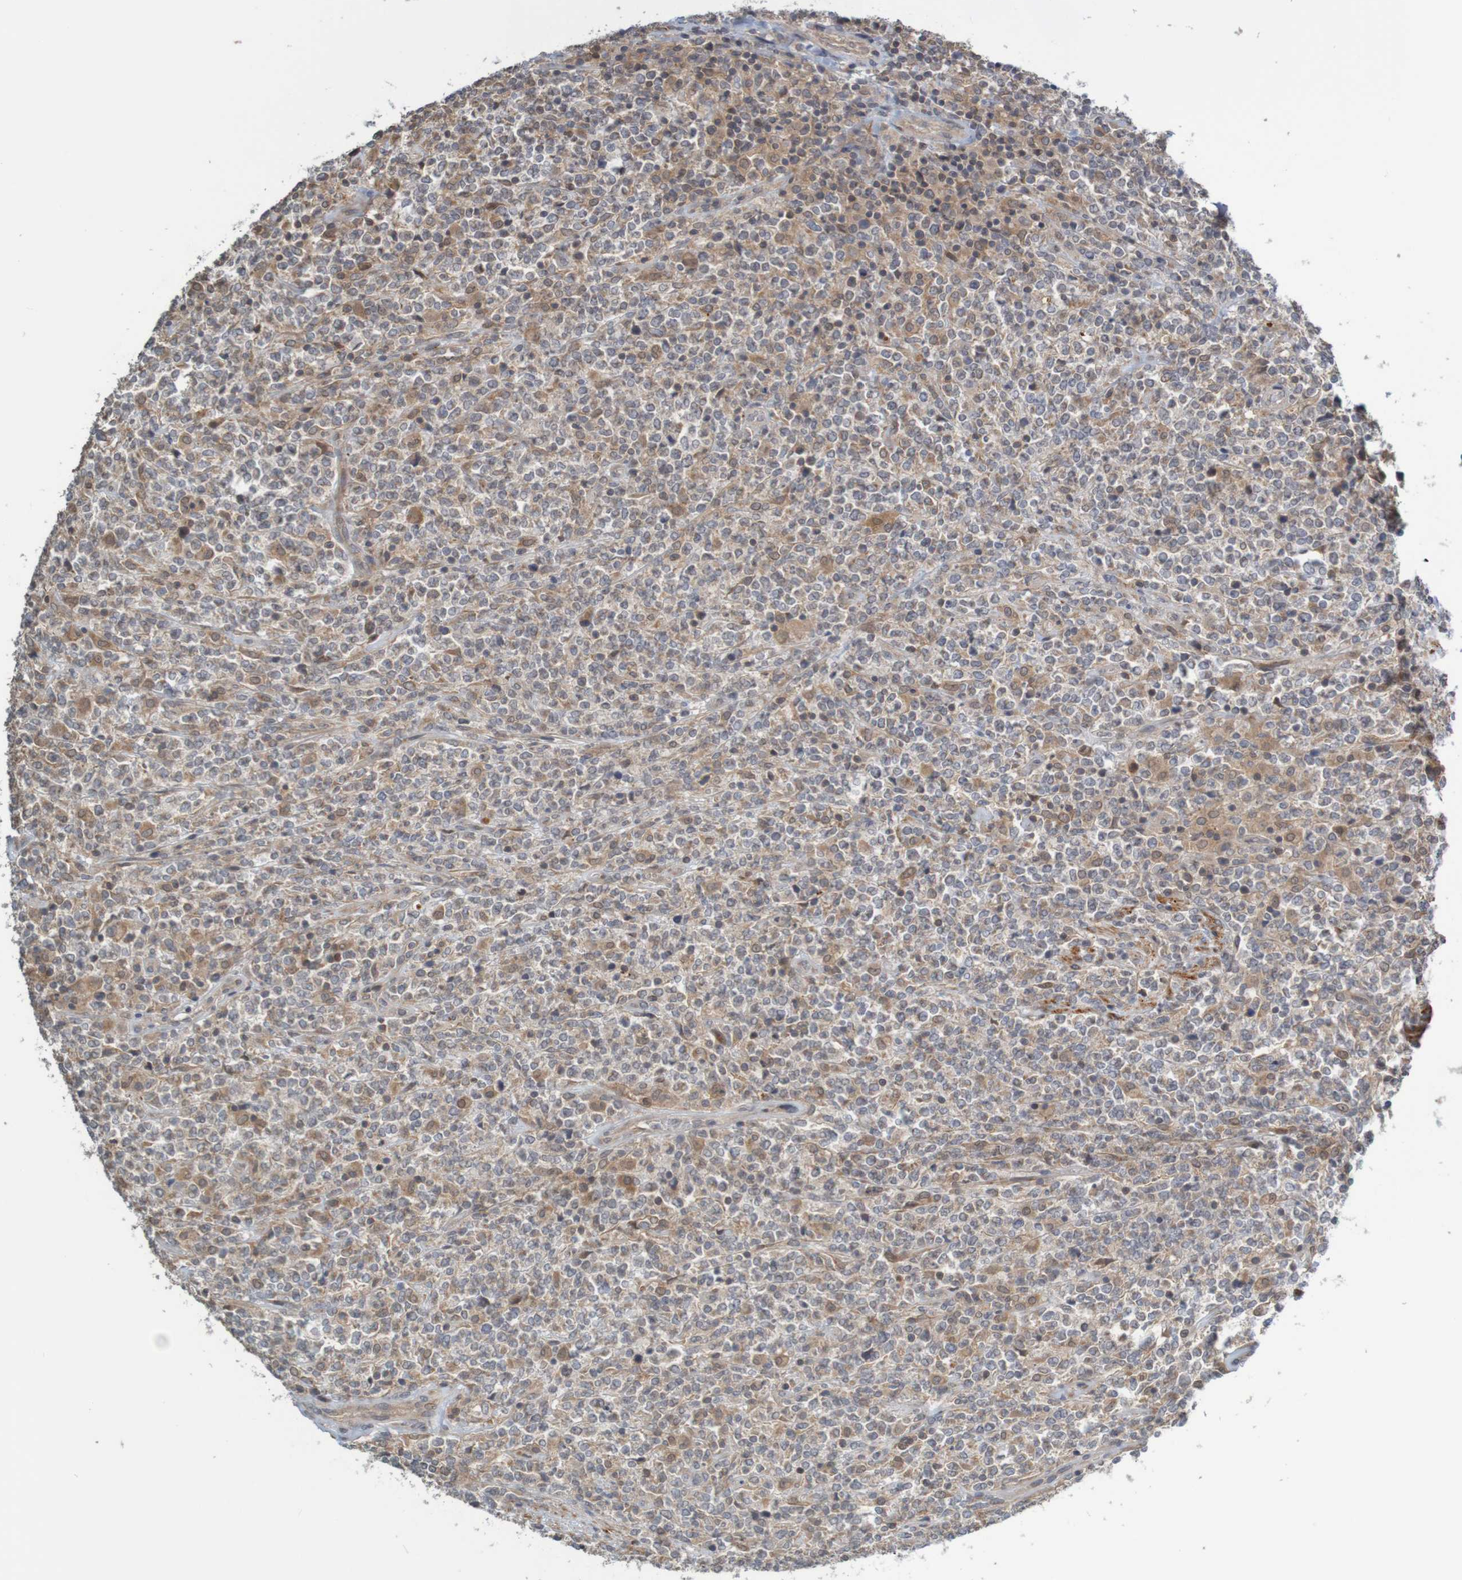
{"staining": {"intensity": "weak", "quantity": ">75%", "location": "cytoplasmic/membranous"}, "tissue": "lymphoma", "cell_type": "Tumor cells", "image_type": "cancer", "snomed": [{"axis": "morphology", "description": "Malignant lymphoma, non-Hodgkin's type, High grade"}, {"axis": "topography", "description": "Soft tissue"}], "caption": "An image of malignant lymphoma, non-Hodgkin's type (high-grade) stained for a protein demonstrates weak cytoplasmic/membranous brown staining in tumor cells. Nuclei are stained in blue.", "gene": "ANKK1", "patient": {"sex": "male", "age": 18}}